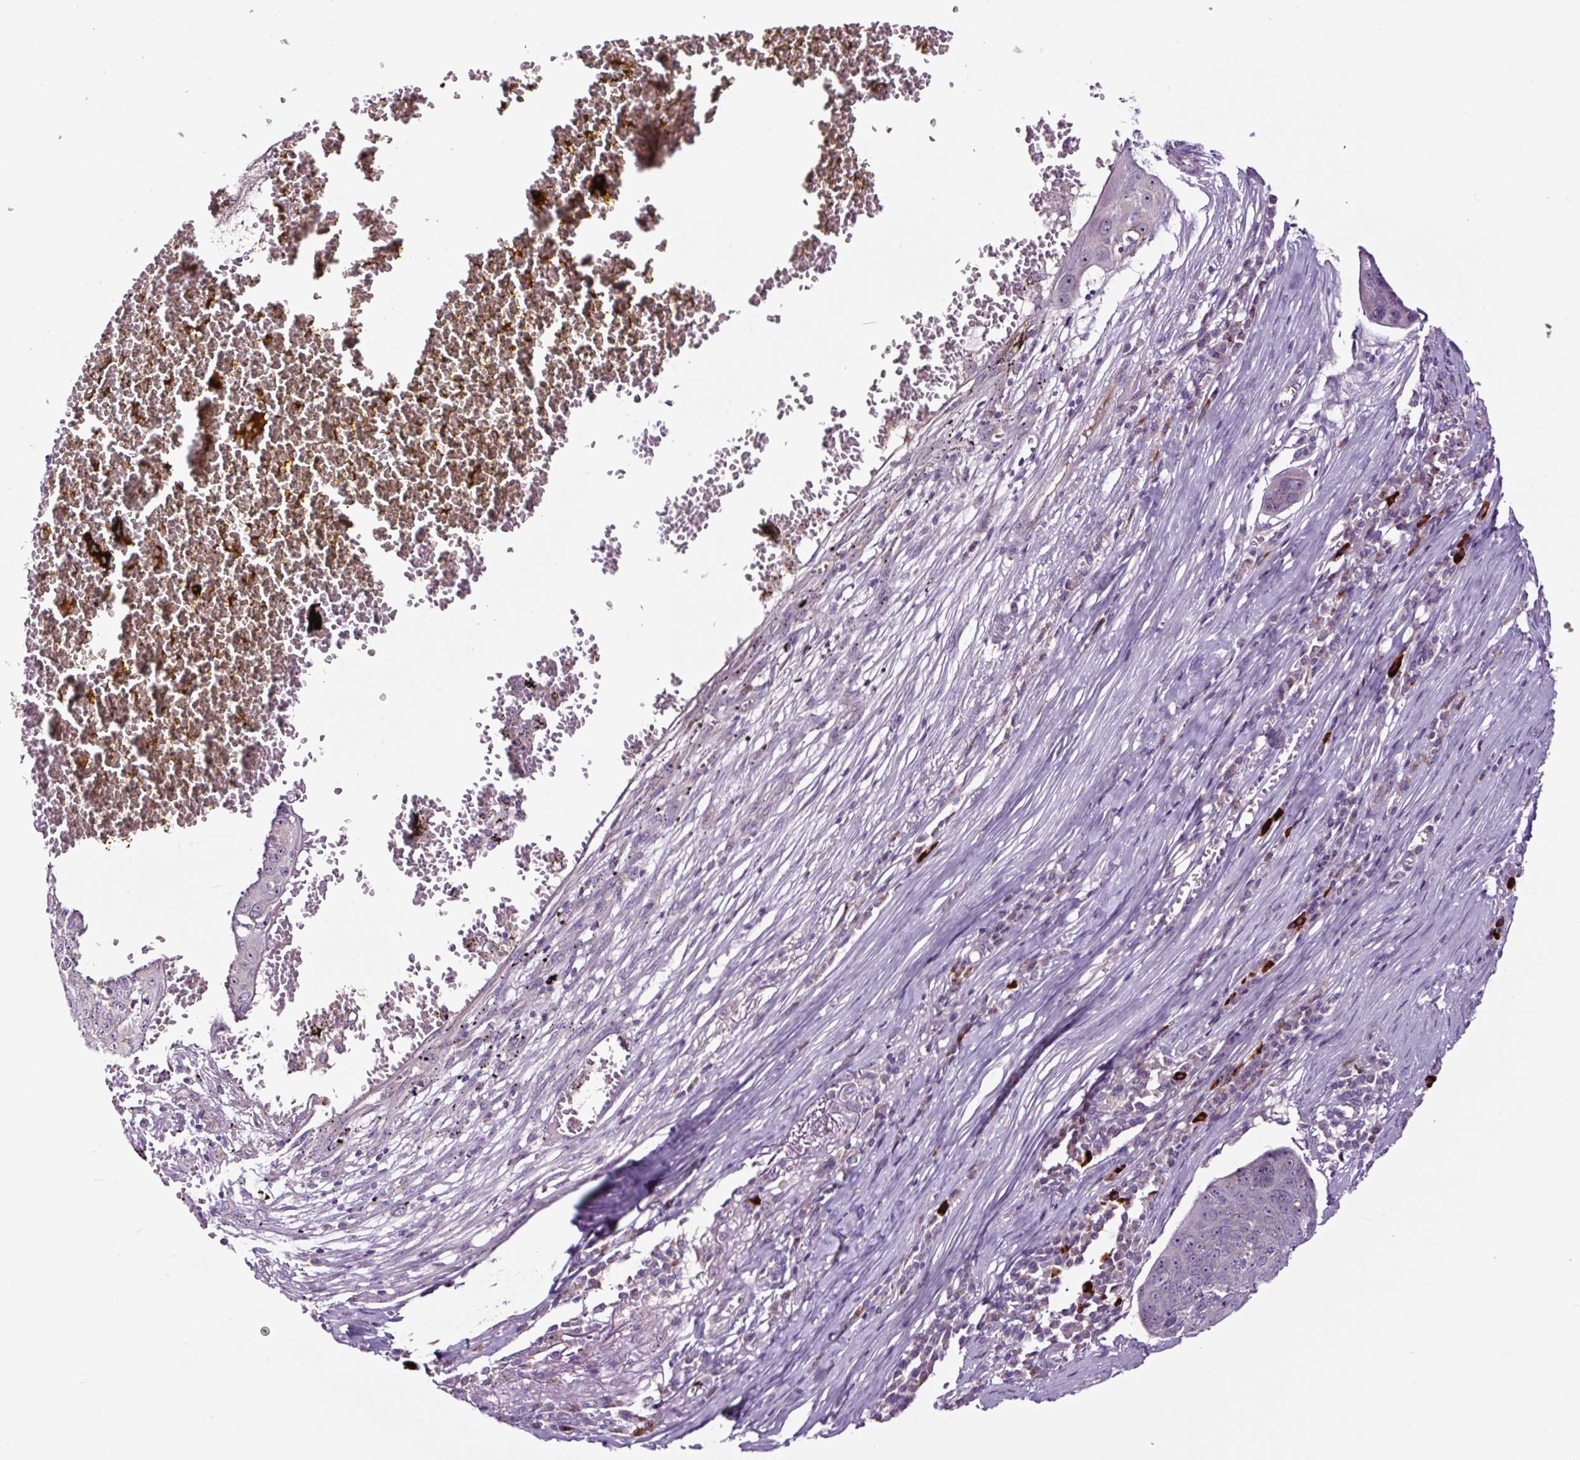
{"staining": {"intensity": "negative", "quantity": "none", "location": "none"}, "tissue": "skin cancer", "cell_type": "Tumor cells", "image_type": "cancer", "snomed": [{"axis": "morphology", "description": "Squamous cell carcinoma, NOS"}, {"axis": "topography", "description": "Skin"}], "caption": "There is no significant positivity in tumor cells of skin squamous cell carcinoma.", "gene": "NOM1", "patient": {"sex": "male", "age": 71}}